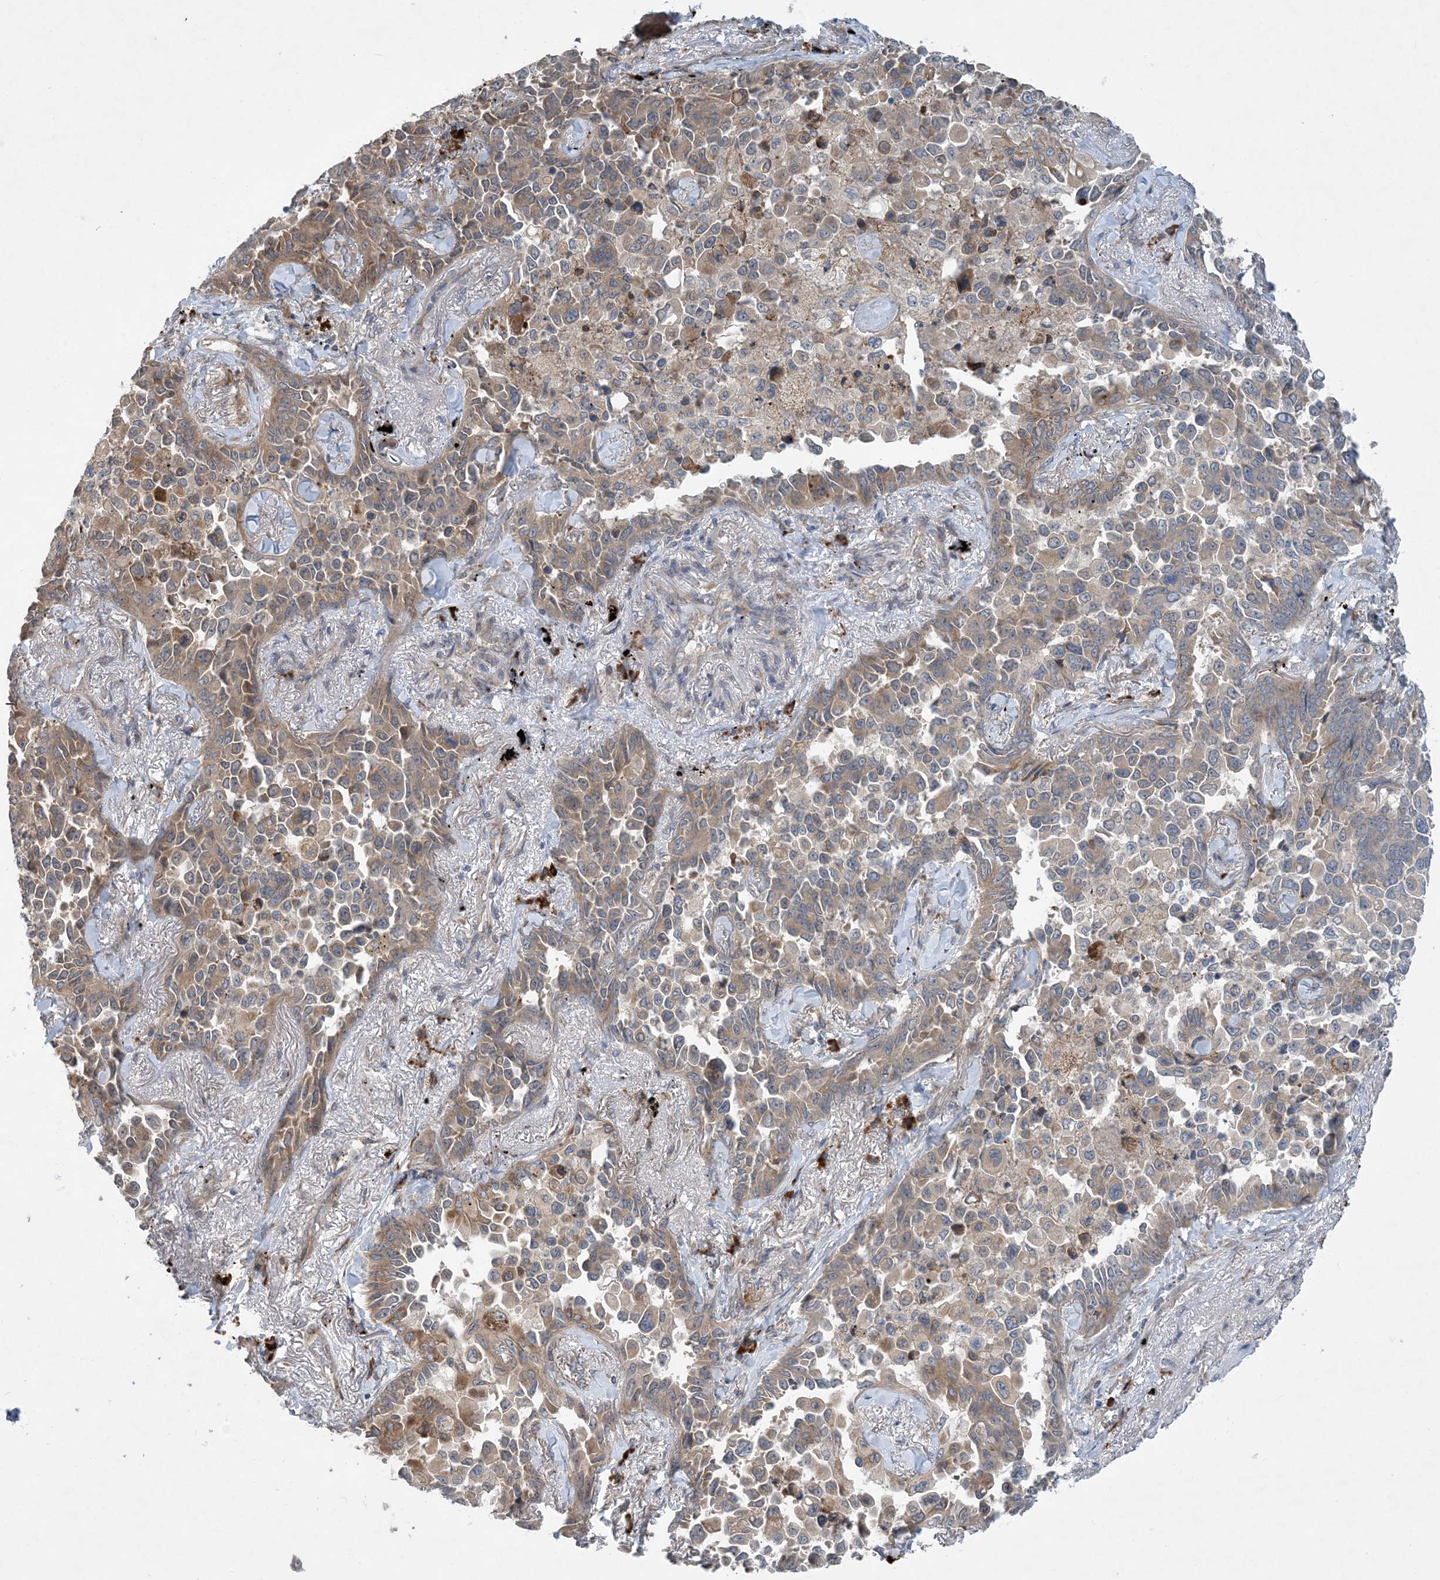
{"staining": {"intensity": "weak", "quantity": ">75%", "location": "cytoplasmic/membranous"}, "tissue": "lung cancer", "cell_type": "Tumor cells", "image_type": "cancer", "snomed": [{"axis": "morphology", "description": "Adenocarcinoma, NOS"}, {"axis": "topography", "description": "Lung"}], "caption": "Adenocarcinoma (lung) tissue exhibits weak cytoplasmic/membranous positivity in about >75% of tumor cells, visualized by immunohistochemistry.", "gene": "PHOSPHO2", "patient": {"sex": "female", "age": 67}}